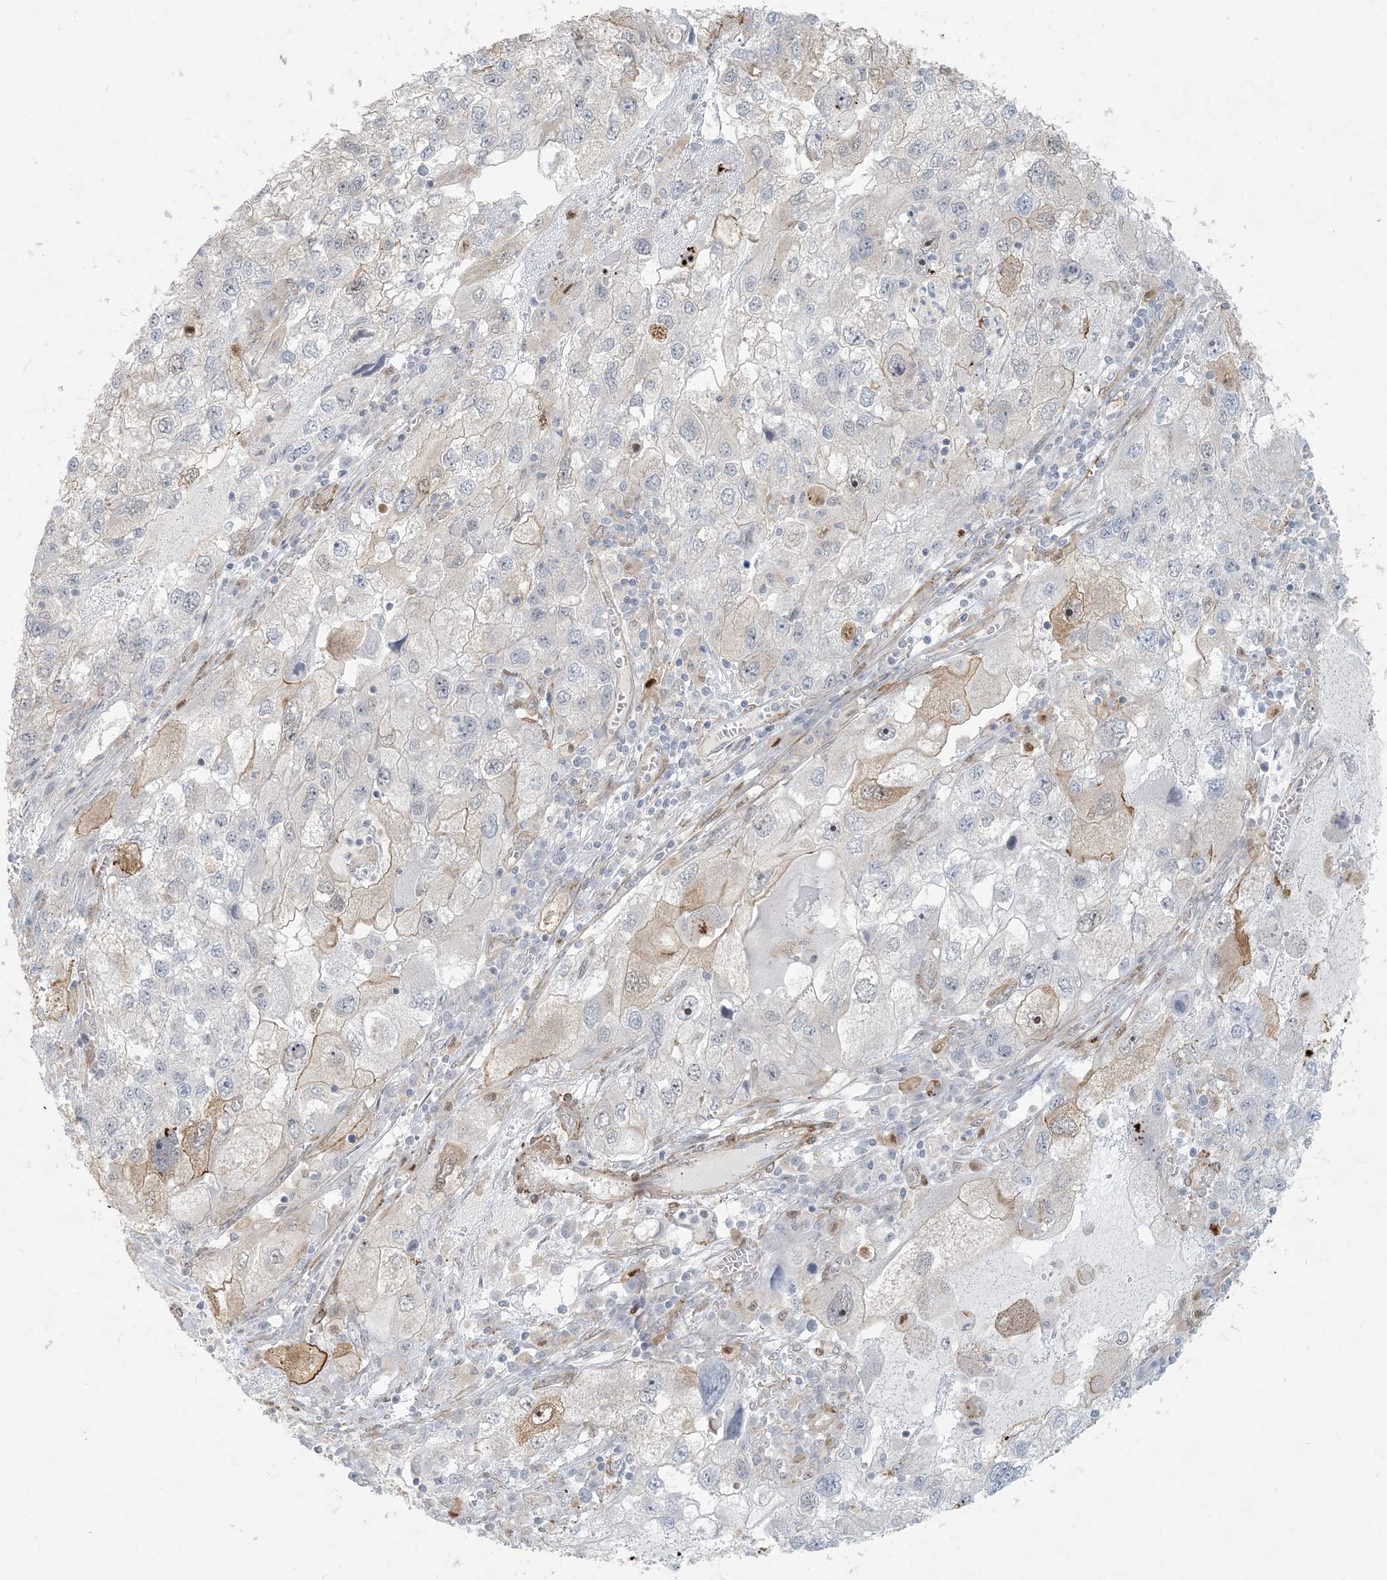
{"staining": {"intensity": "moderate", "quantity": "<25%", "location": "cytoplasmic/membranous"}, "tissue": "endometrial cancer", "cell_type": "Tumor cells", "image_type": "cancer", "snomed": [{"axis": "morphology", "description": "Adenocarcinoma, NOS"}, {"axis": "topography", "description": "Endometrium"}], "caption": "Endometrial cancer tissue displays moderate cytoplasmic/membranous staining in about <25% of tumor cells, visualized by immunohistochemistry.", "gene": "BCORL1", "patient": {"sex": "female", "age": 49}}